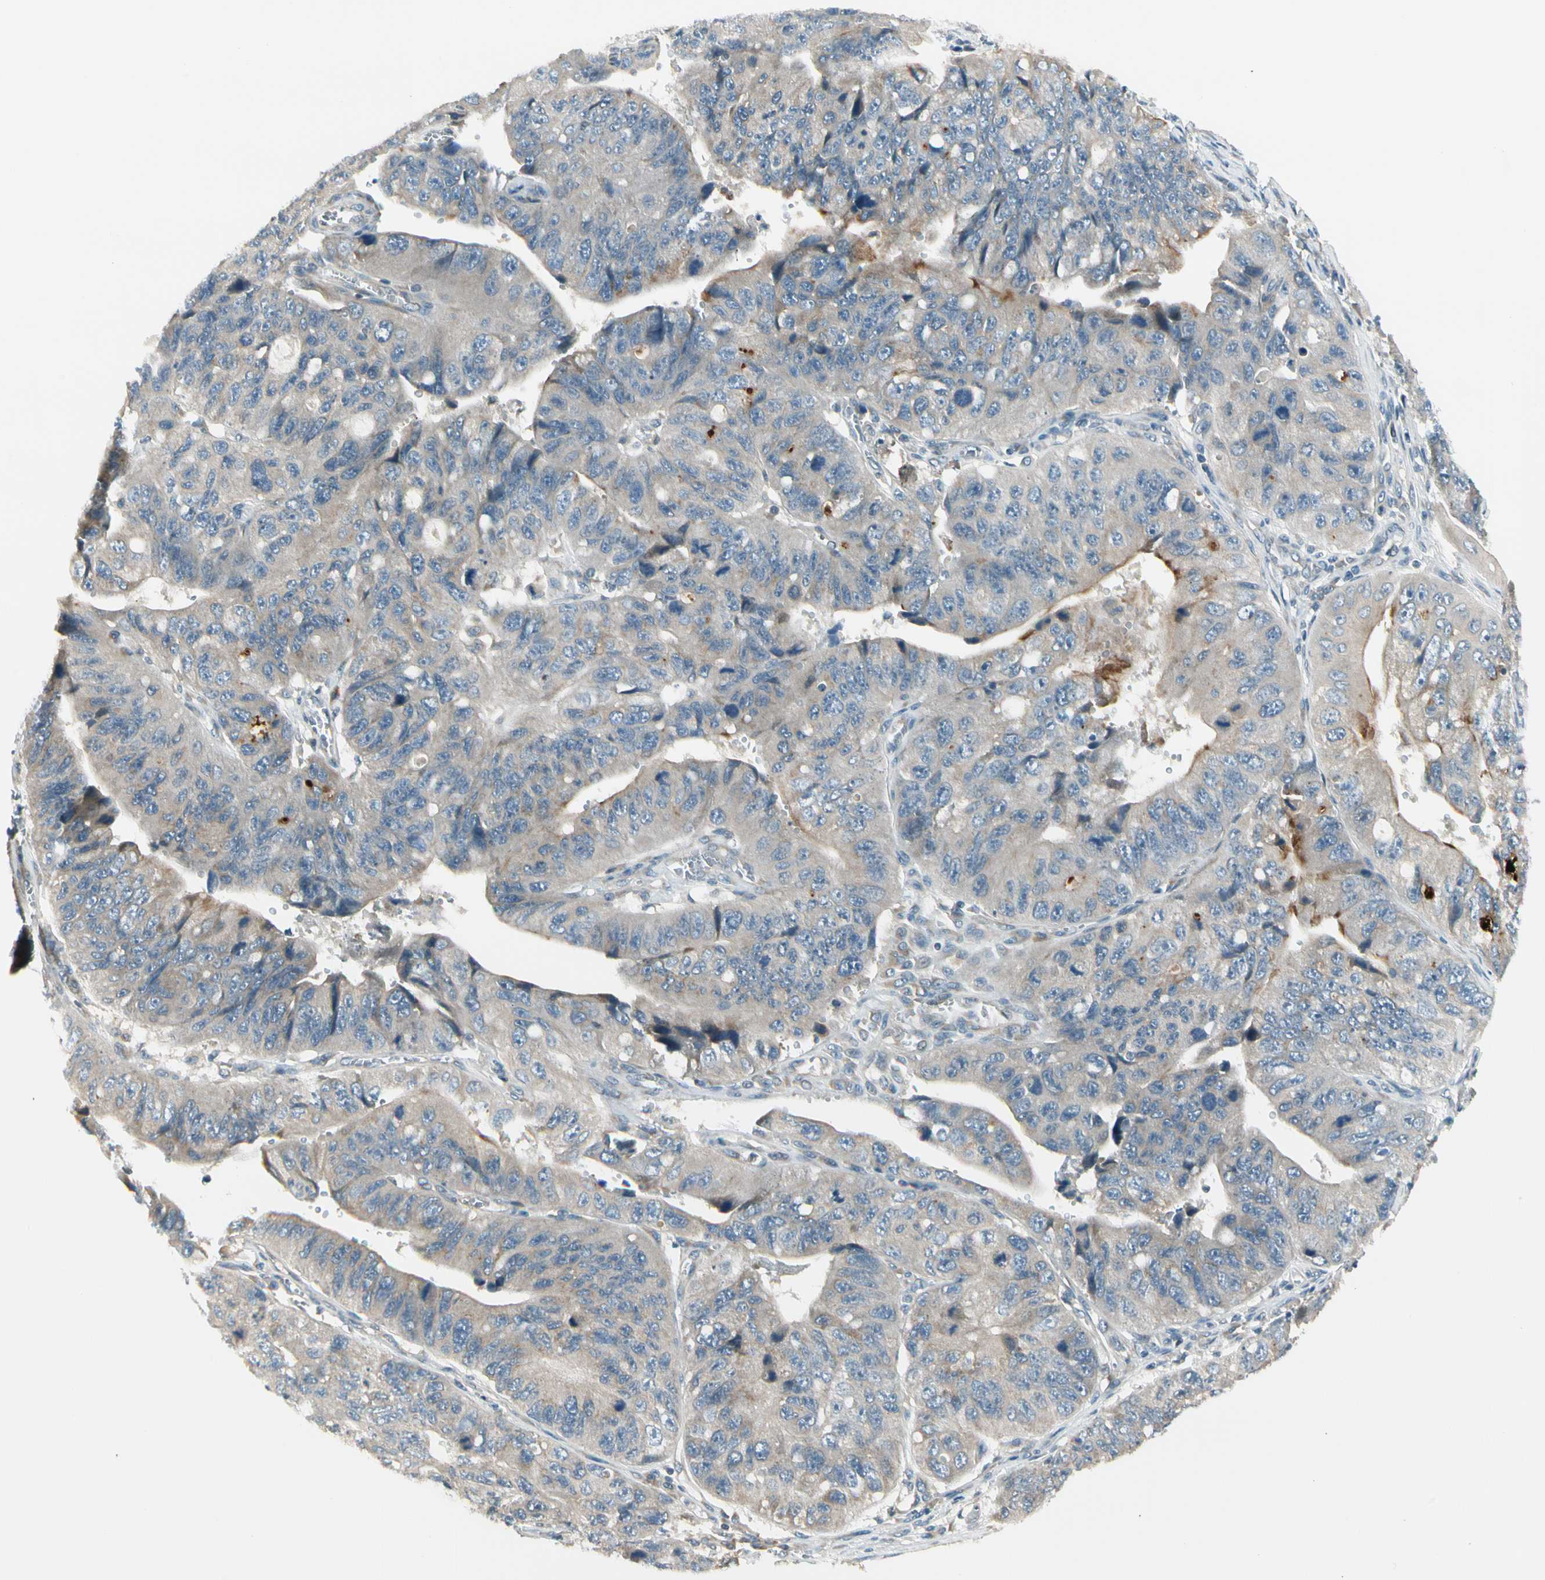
{"staining": {"intensity": "weak", "quantity": "25%-75%", "location": "cytoplasmic/membranous"}, "tissue": "stomach cancer", "cell_type": "Tumor cells", "image_type": "cancer", "snomed": [{"axis": "morphology", "description": "Adenocarcinoma, NOS"}, {"axis": "topography", "description": "Stomach"}], "caption": "There is low levels of weak cytoplasmic/membranous expression in tumor cells of stomach cancer (adenocarcinoma), as demonstrated by immunohistochemical staining (brown color).", "gene": "BNIP1", "patient": {"sex": "male", "age": 59}}